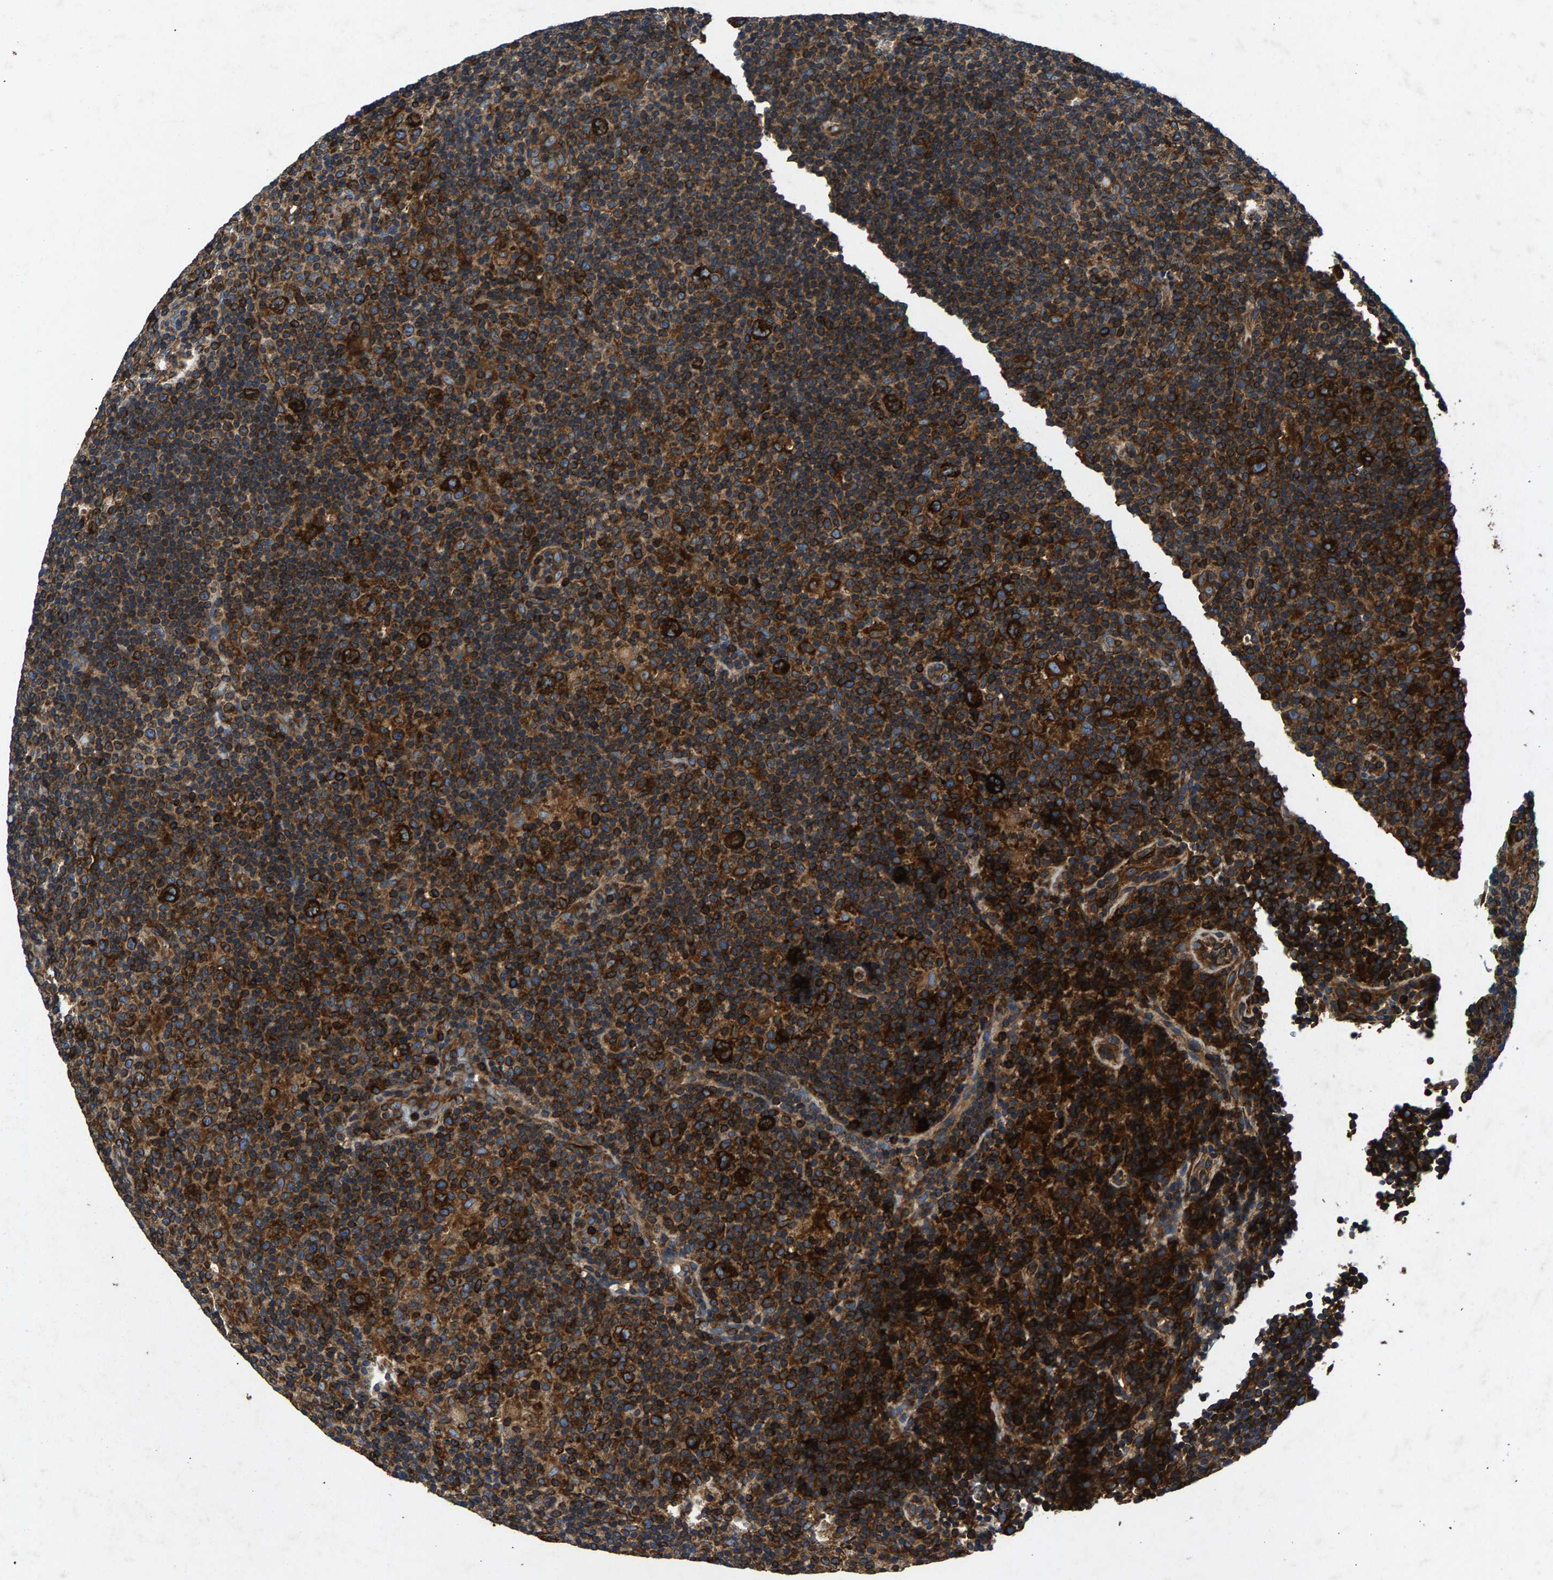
{"staining": {"intensity": "strong", "quantity": ">75%", "location": "cytoplasmic/membranous"}, "tissue": "lymphoma", "cell_type": "Tumor cells", "image_type": "cancer", "snomed": [{"axis": "morphology", "description": "Hodgkin's disease, NOS"}, {"axis": "topography", "description": "Lymph node"}], "caption": "The immunohistochemical stain highlights strong cytoplasmic/membranous expression in tumor cells of lymphoma tissue.", "gene": "LPCAT1", "patient": {"sex": "female", "age": 57}}